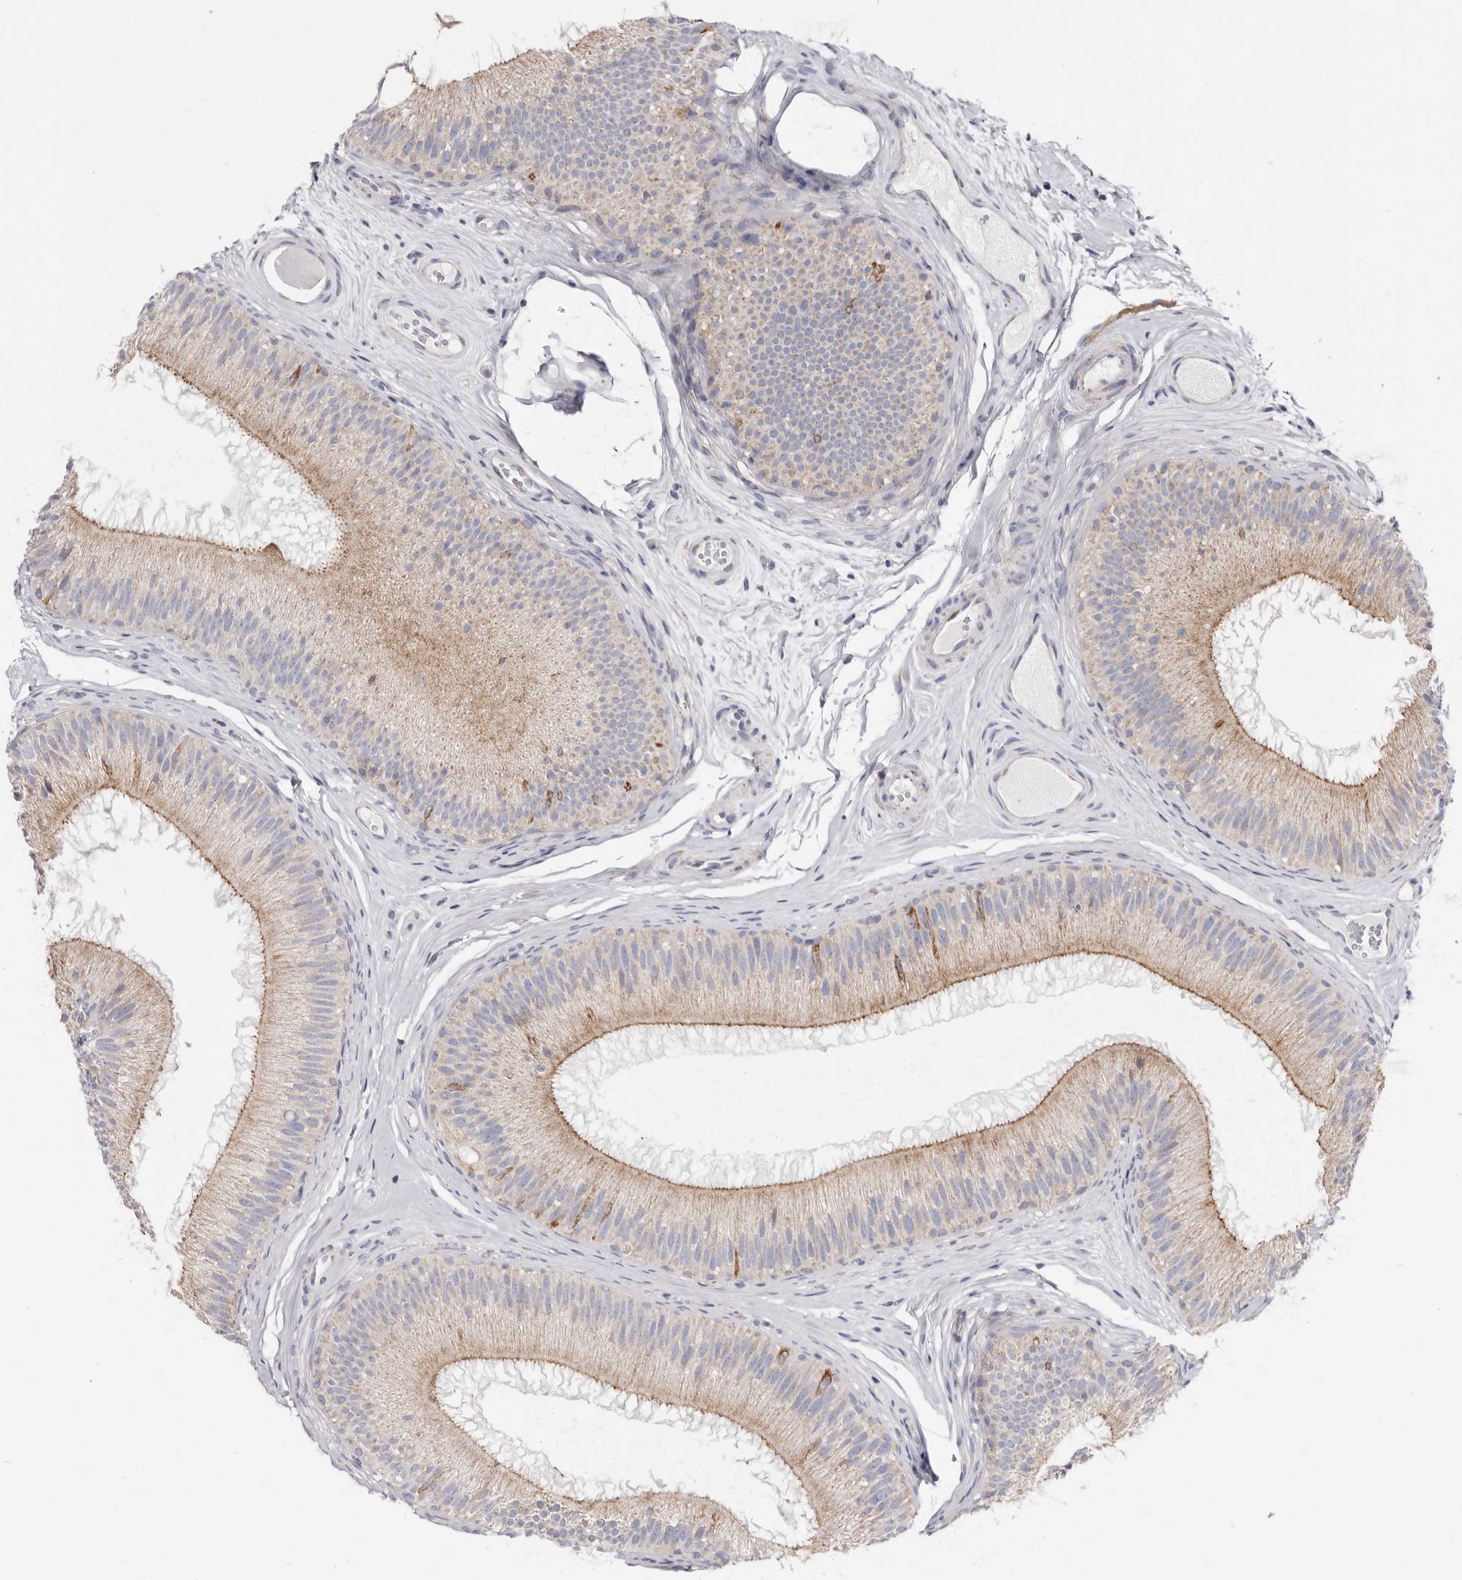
{"staining": {"intensity": "moderate", "quantity": "25%-75%", "location": "cytoplasmic/membranous"}, "tissue": "epididymis", "cell_type": "Glandular cells", "image_type": "normal", "snomed": [{"axis": "morphology", "description": "Normal tissue, NOS"}, {"axis": "topography", "description": "Epididymis"}], "caption": "IHC photomicrograph of unremarkable epididymis stained for a protein (brown), which reveals medium levels of moderate cytoplasmic/membranous positivity in about 25%-75% of glandular cells.", "gene": "RSPO2", "patient": {"sex": "male", "age": 45}}